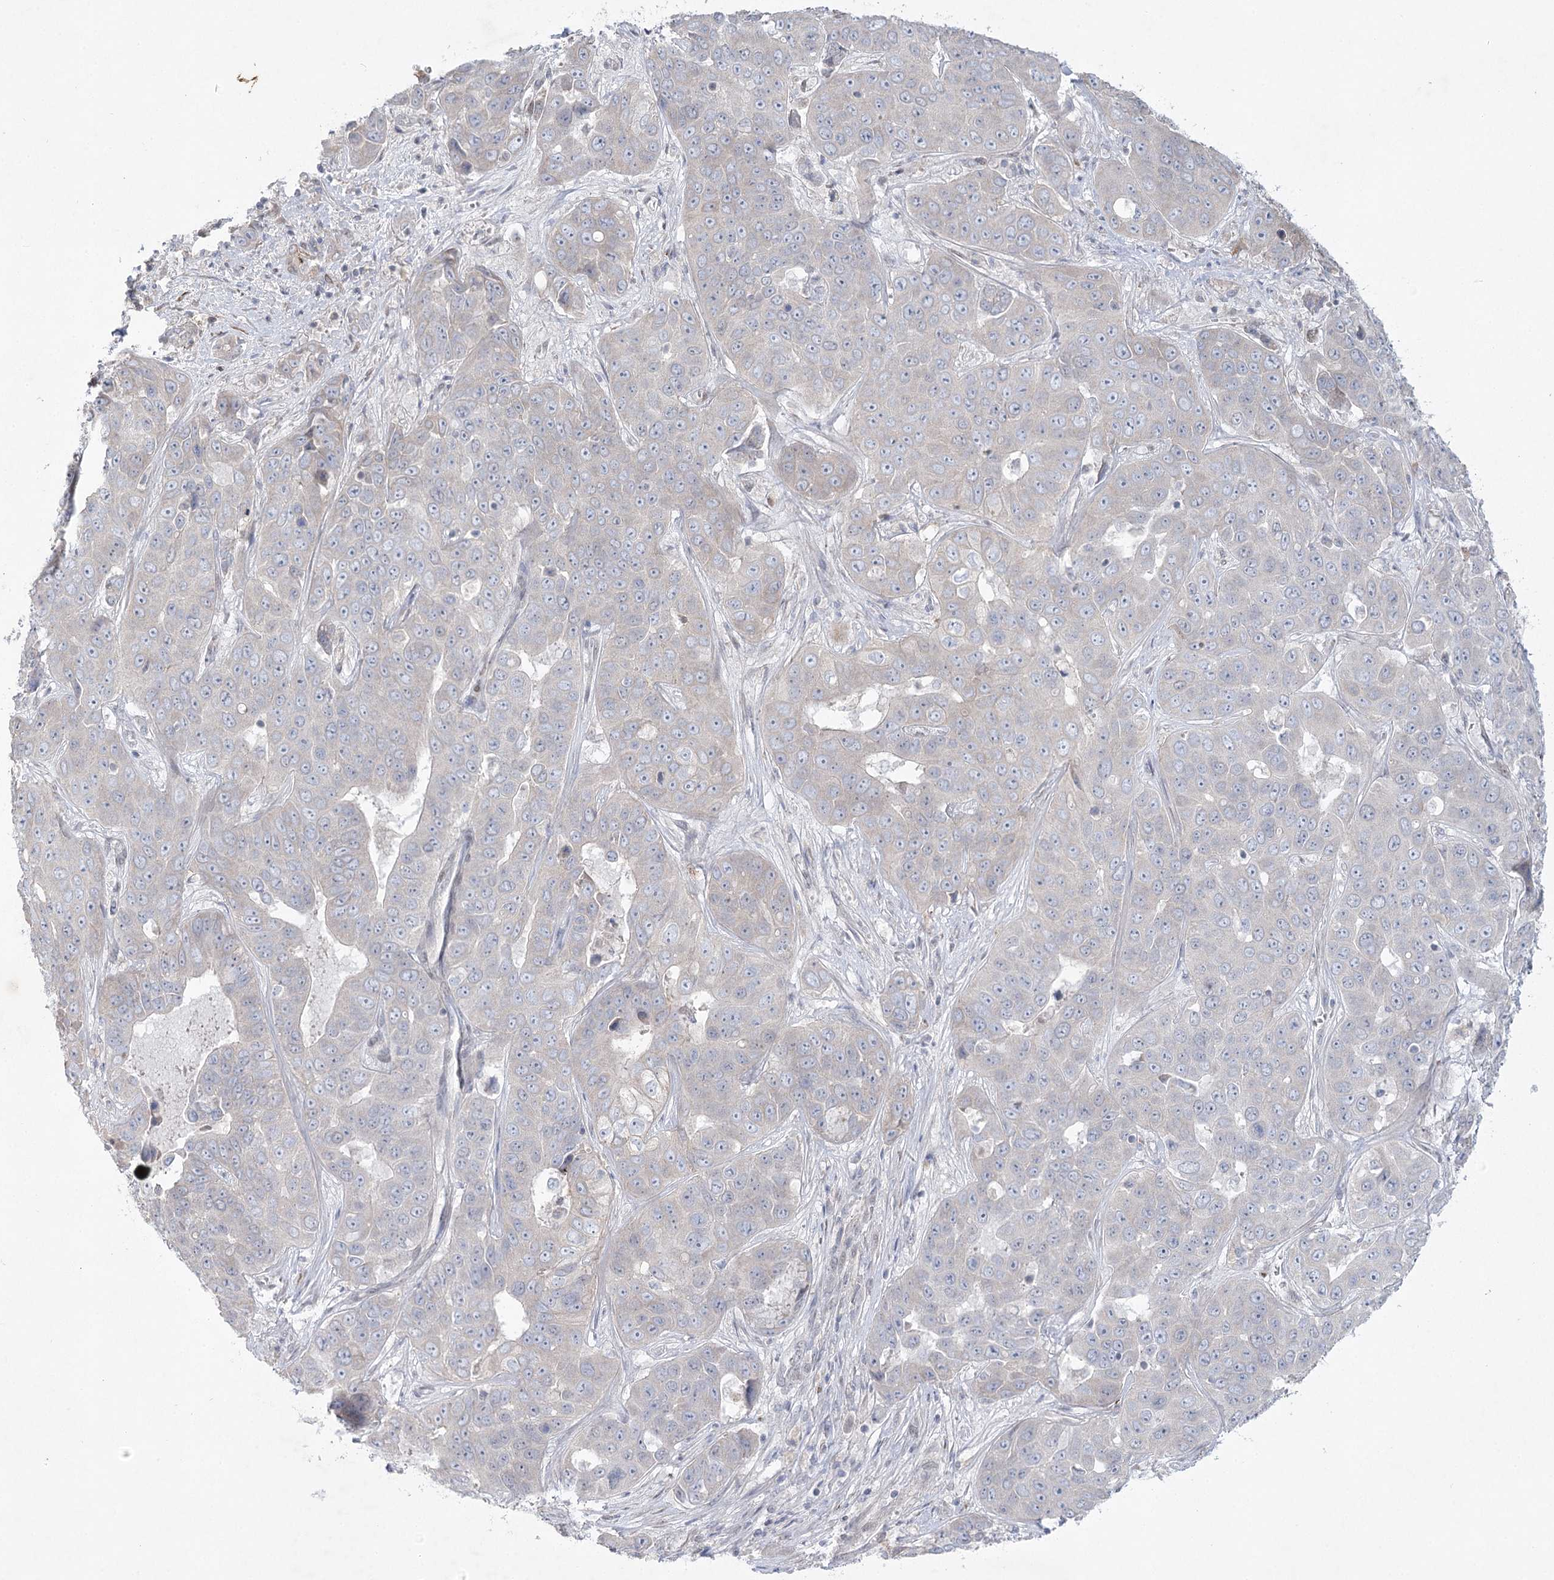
{"staining": {"intensity": "negative", "quantity": "none", "location": "none"}, "tissue": "liver cancer", "cell_type": "Tumor cells", "image_type": "cancer", "snomed": [{"axis": "morphology", "description": "Cholangiocarcinoma"}, {"axis": "topography", "description": "Liver"}], "caption": "This is a histopathology image of immunohistochemistry (IHC) staining of liver cancer, which shows no staining in tumor cells.", "gene": "AMTN", "patient": {"sex": "female", "age": 52}}